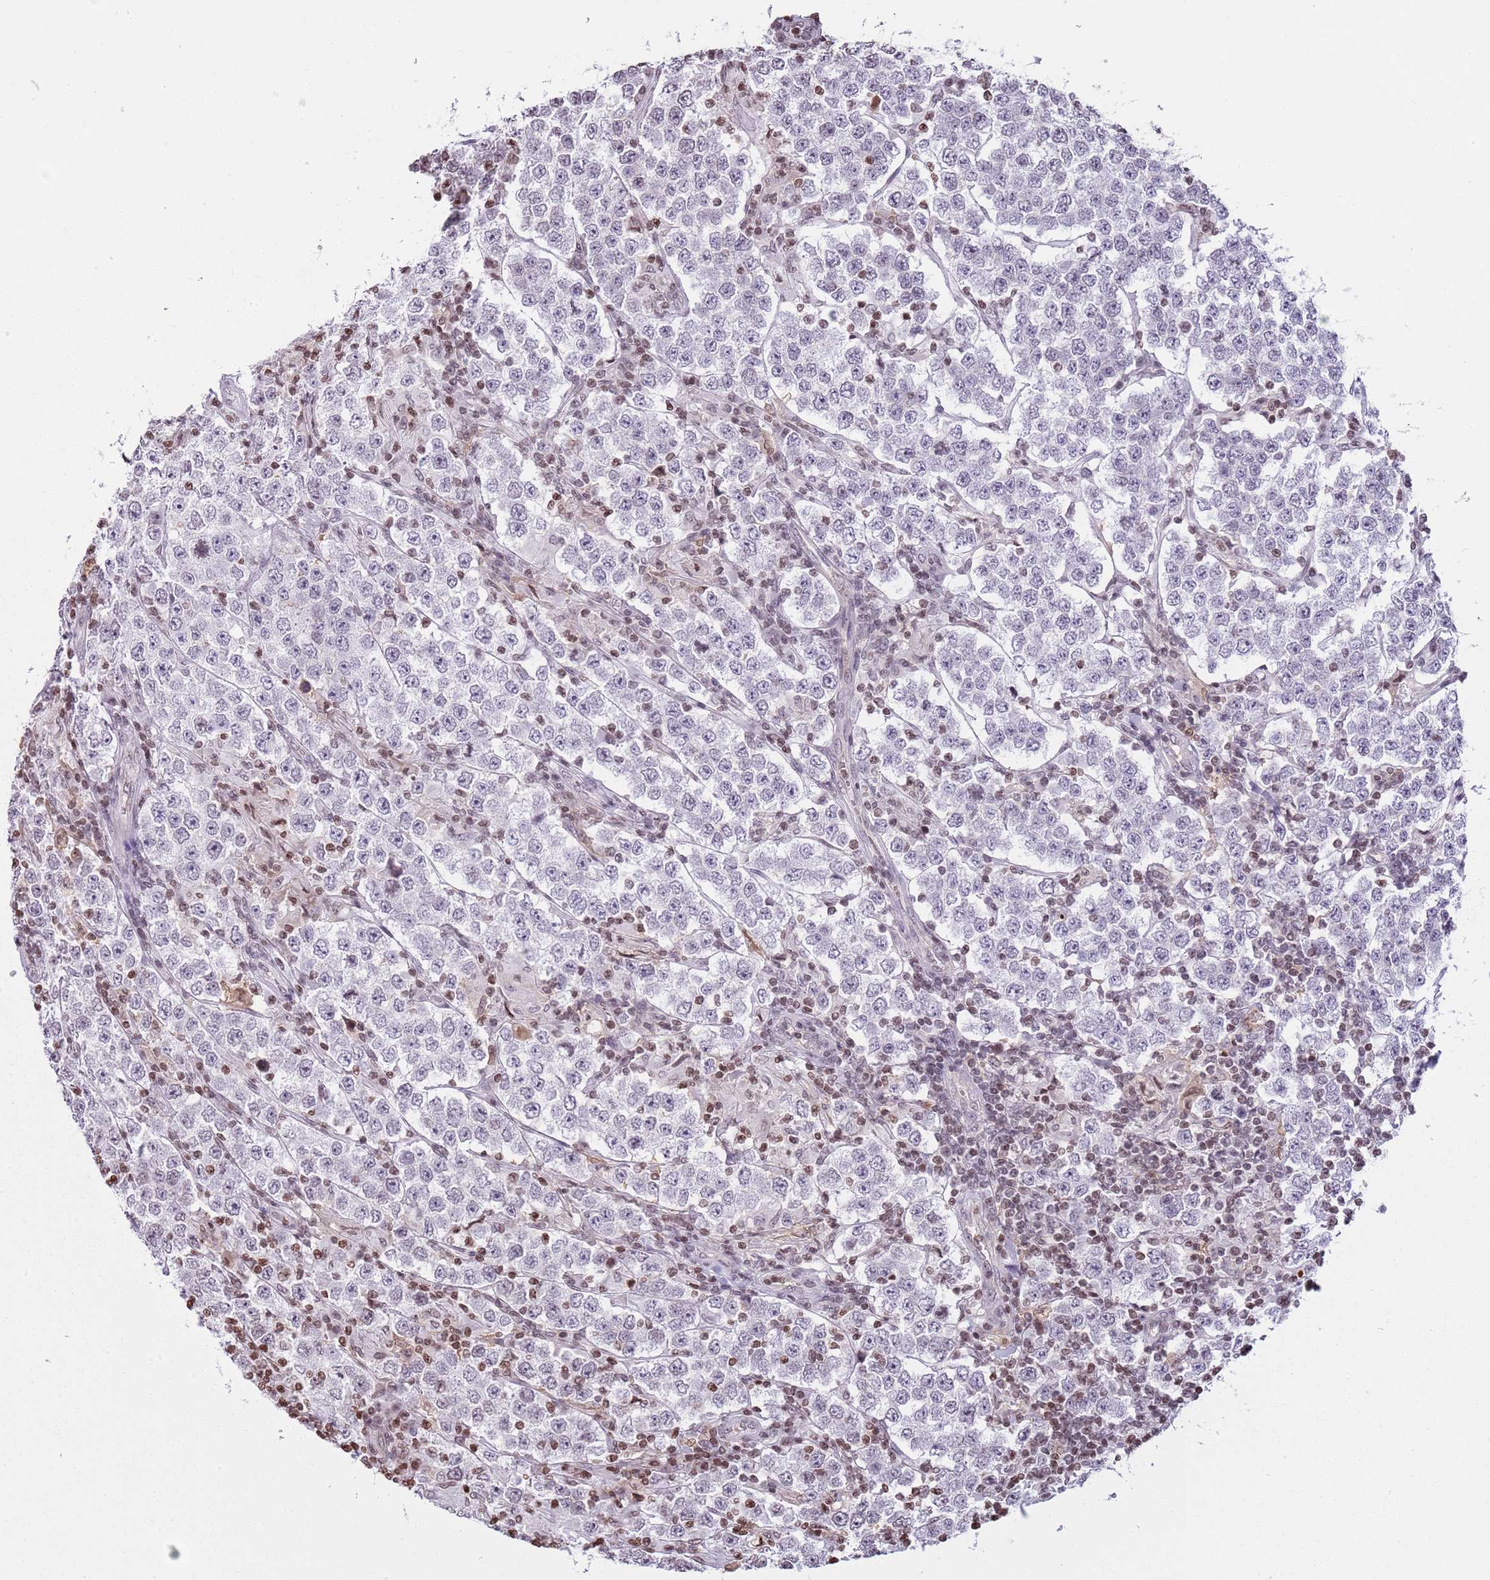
{"staining": {"intensity": "negative", "quantity": "none", "location": "none"}, "tissue": "testis cancer", "cell_type": "Tumor cells", "image_type": "cancer", "snomed": [{"axis": "morphology", "description": "Normal tissue, NOS"}, {"axis": "morphology", "description": "Urothelial carcinoma, High grade"}, {"axis": "morphology", "description": "Seminoma, NOS"}, {"axis": "morphology", "description": "Carcinoma, Embryonal, NOS"}, {"axis": "topography", "description": "Urinary bladder"}, {"axis": "topography", "description": "Testis"}], "caption": "This is a photomicrograph of immunohistochemistry (IHC) staining of seminoma (testis), which shows no staining in tumor cells.", "gene": "KPNA3", "patient": {"sex": "male", "age": 41}}